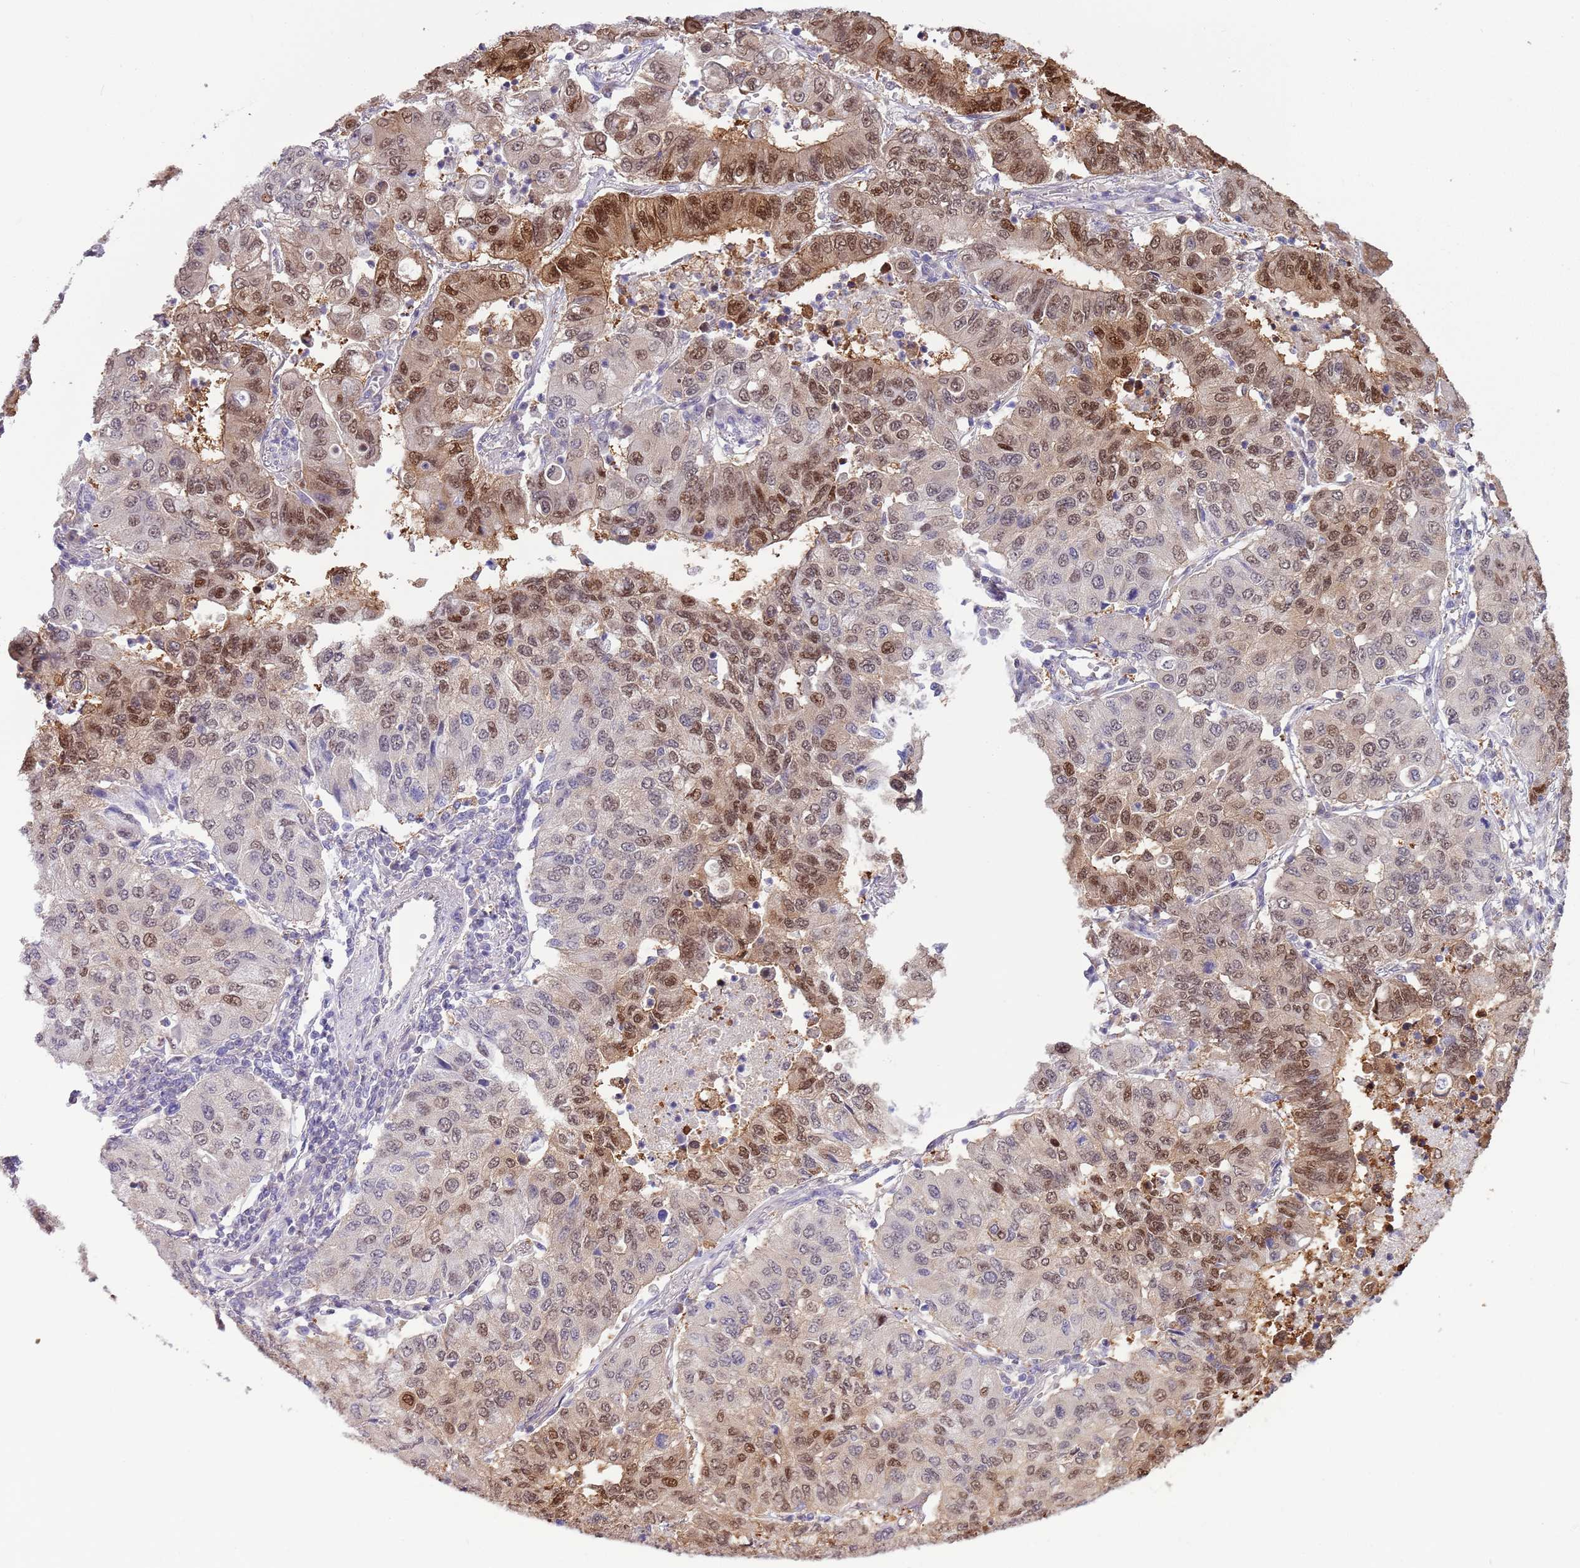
{"staining": {"intensity": "moderate", "quantity": "25%-75%", "location": "nuclear"}, "tissue": "lung cancer", "cell_type": "Tumor cells", "image_type": "cancer", "snomed": [{"axis": "morphology", "description": "Squamous cell carcinoma, NOS"}, {"axis": "topography", "description": "Lung"}], "caption": "This is an image of IHC staining of lung cancer, which shows moderate staining in the nuclear of tumor cells.", "gene": "NBPF6", "patient": {"sex": "male", "age": 74}}